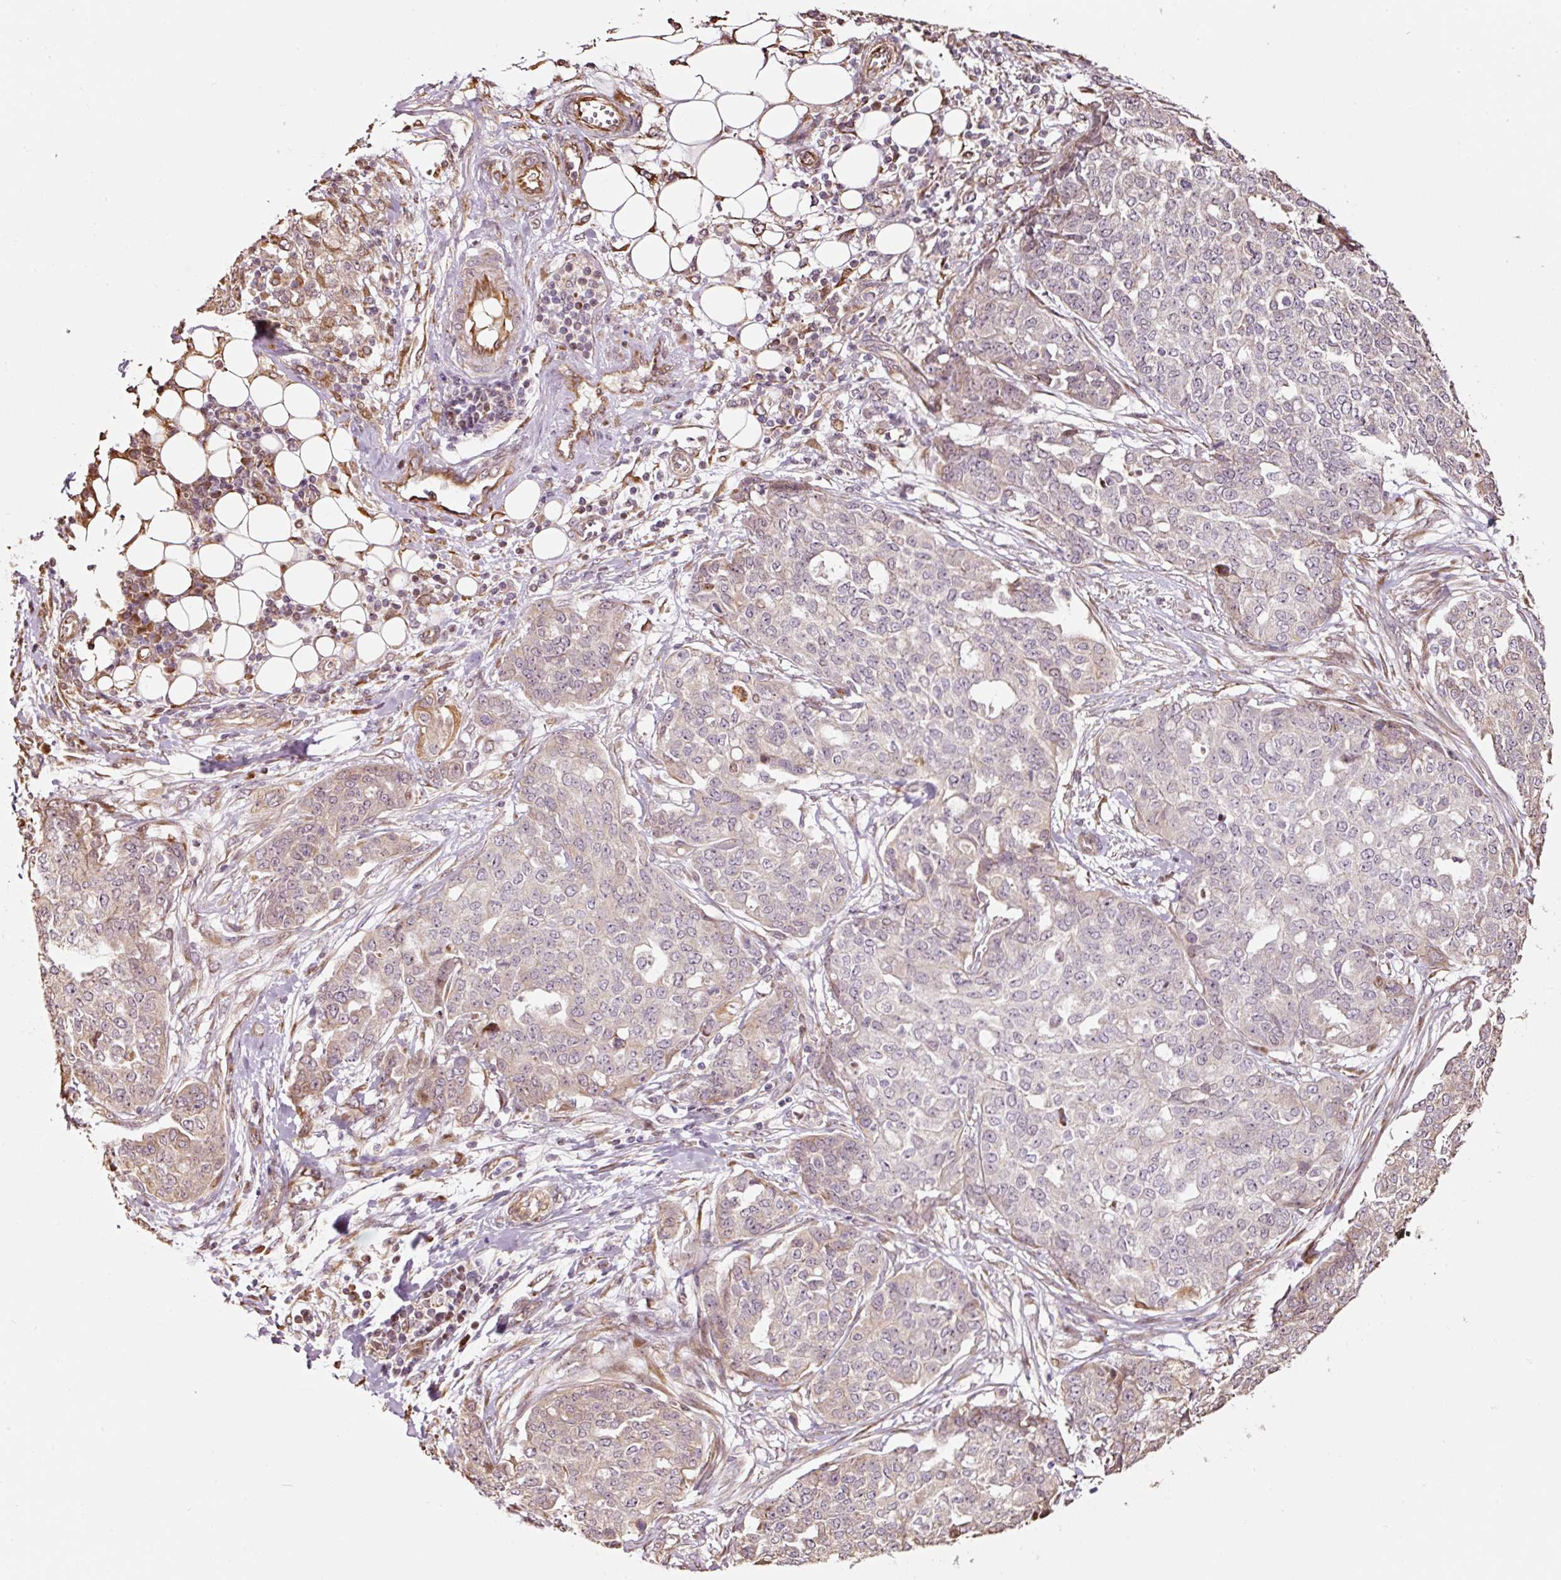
{"staining": {"intensity": "weak", "quantity": "<25%", "location": "cytoplasmic/membranous"}, "tissue": "ovarian cancer", "cell_type": "Tumor cells", "image_type": "cancer", "snomed": [{"axis": "morphology", "description": "Cystadenocarcinoma, serous, NOS"}, {"axis": "topography", "description": "Soft tissue"}, {"axis": "topography", "description": "Ovary"}], "caption": "High magnification brightfield microscopy of ovarian serous cystadenocarcinoma stained with DAB (3,3'-diaminobenzidine) (brown) and counterstained with hematoxylin (blue): tumor cells show no significant staining. Brightfield microscopy of immunohistochemistry (IHC) stained with DAB (3,3'-diaminobenzidine) (brown) and hematoxylin (blue), captured at high magnification.", "gene": "ETF1", "patient": {"sex": "female", "age": 57}}